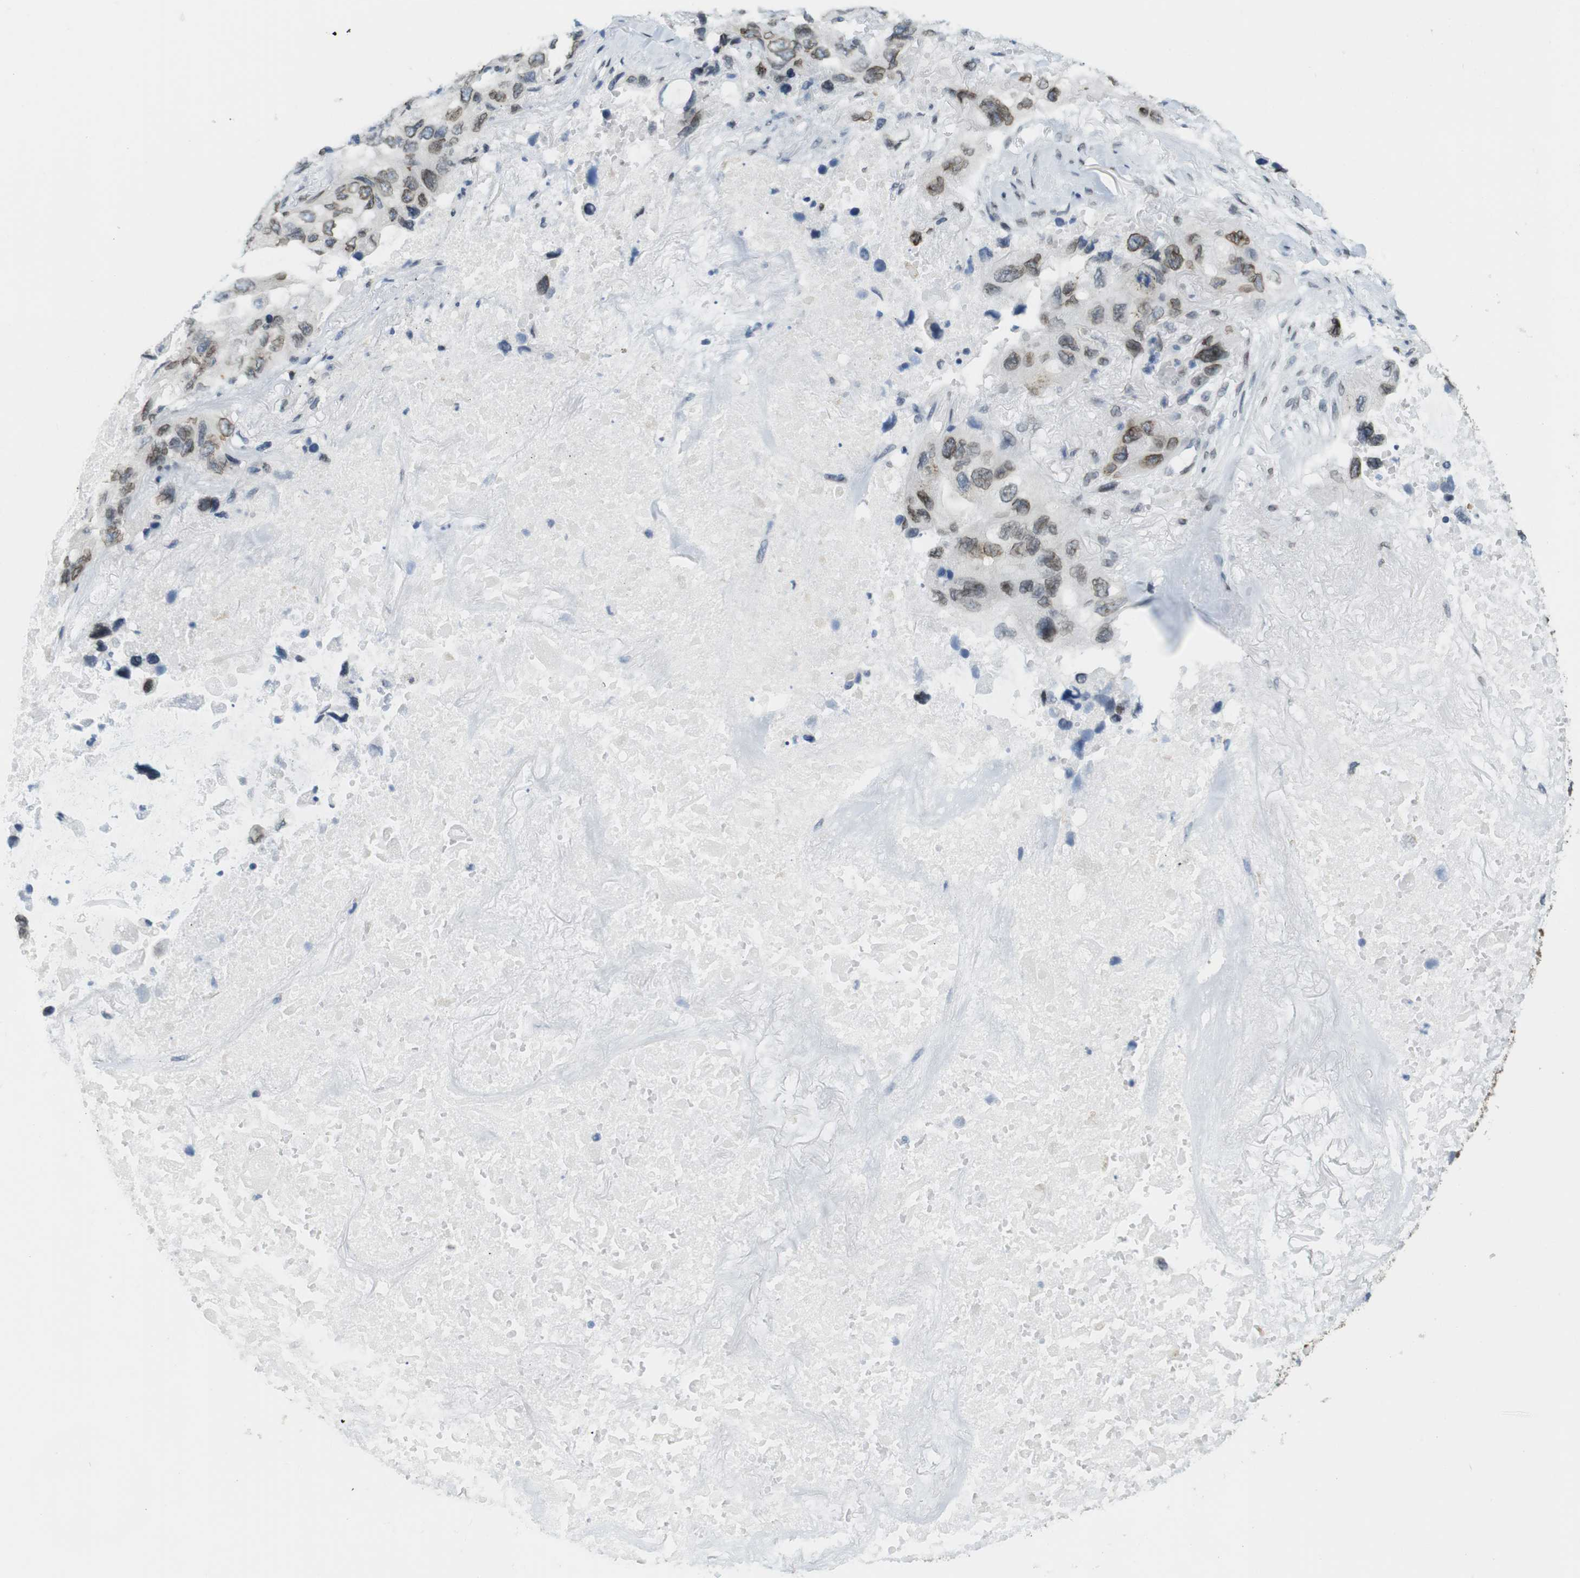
{"staining": {"intensity": "strong", "quantity": ">75%", "location": "cytoplasmic/membranous,nuclear"}, "tissue": "lung cancer", "cell_type": "Tumor cells", "image_type": "cancer", "snomed": [{"axis": "morphology", "description": "Squamous cell carcinoma, NOS"}, {"axis": "topography", "description": "Lung"}], "caption": "The histopathology image demonstrates a brown stain indicating the presence of a protein in the cytoplasmic/membranous and nuclear of tumor cells in lung cancer. The protein is shown in brown color, while the nuclei are stained blue.", "gene": "ARL6IP6", "patient": {"sex": "female", "age": 73}}